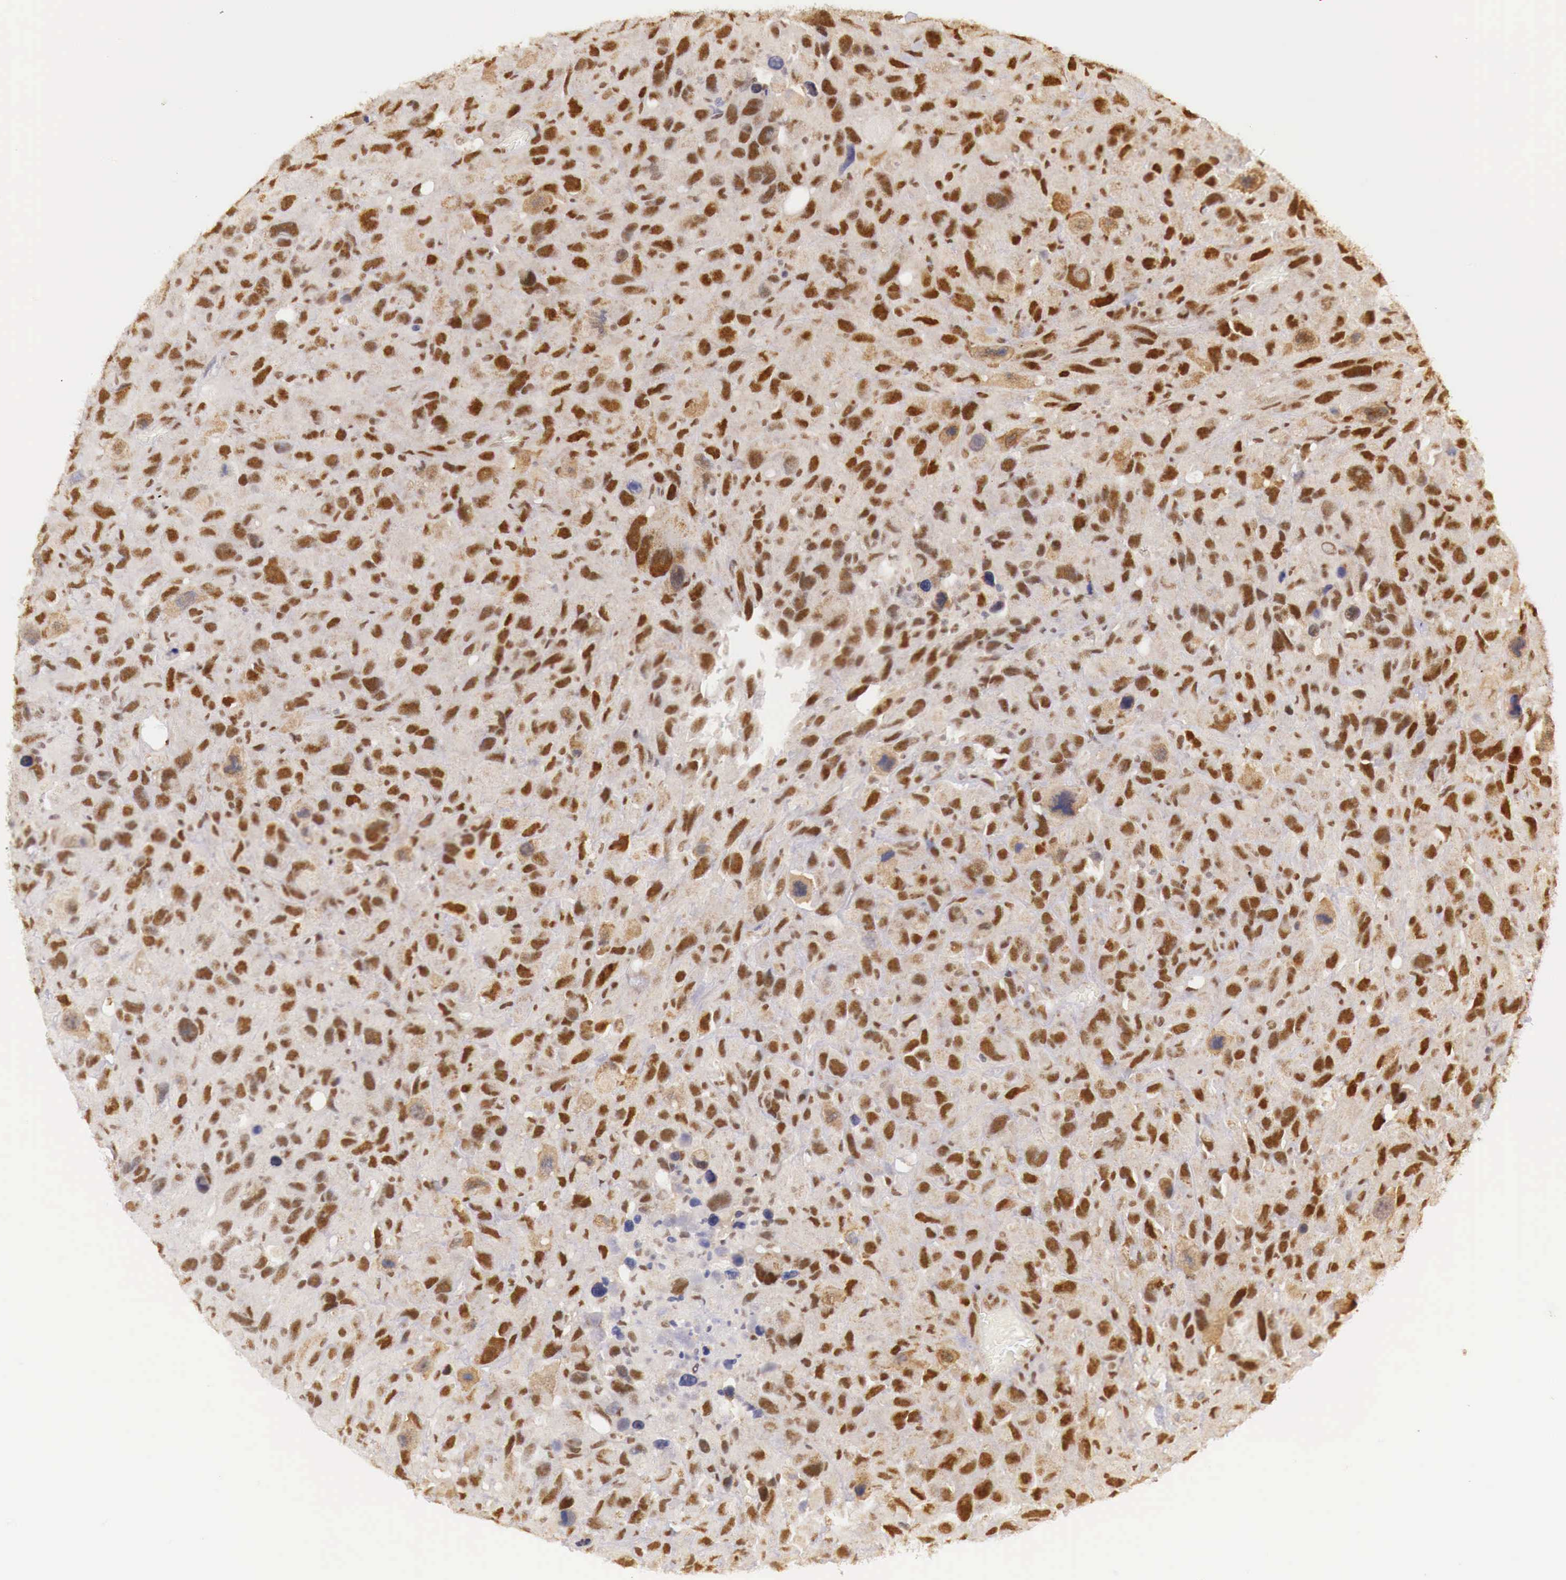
{"staining": {"intensity": "strong", "quantity": ">75%", "location": "cytoplasmic/membranous,nuclear"}, "tissue": "renal cancer", "cell_type": "Tumor cells", "image_type": "cancer", "snomed": [{"axis": "morphology", "description": "Adenocarcinoma, NOS"}, {"axis": "topography", "description": "Kidney"}], "caption": "Protein staining of adenocarcinoma (renal) tissue shows strong cytoplasmic/membranous and nuclear expression in about >75% of tumor cells.", "gene": "GPKOW", "patient": {"sex": "male", "age": 79}}